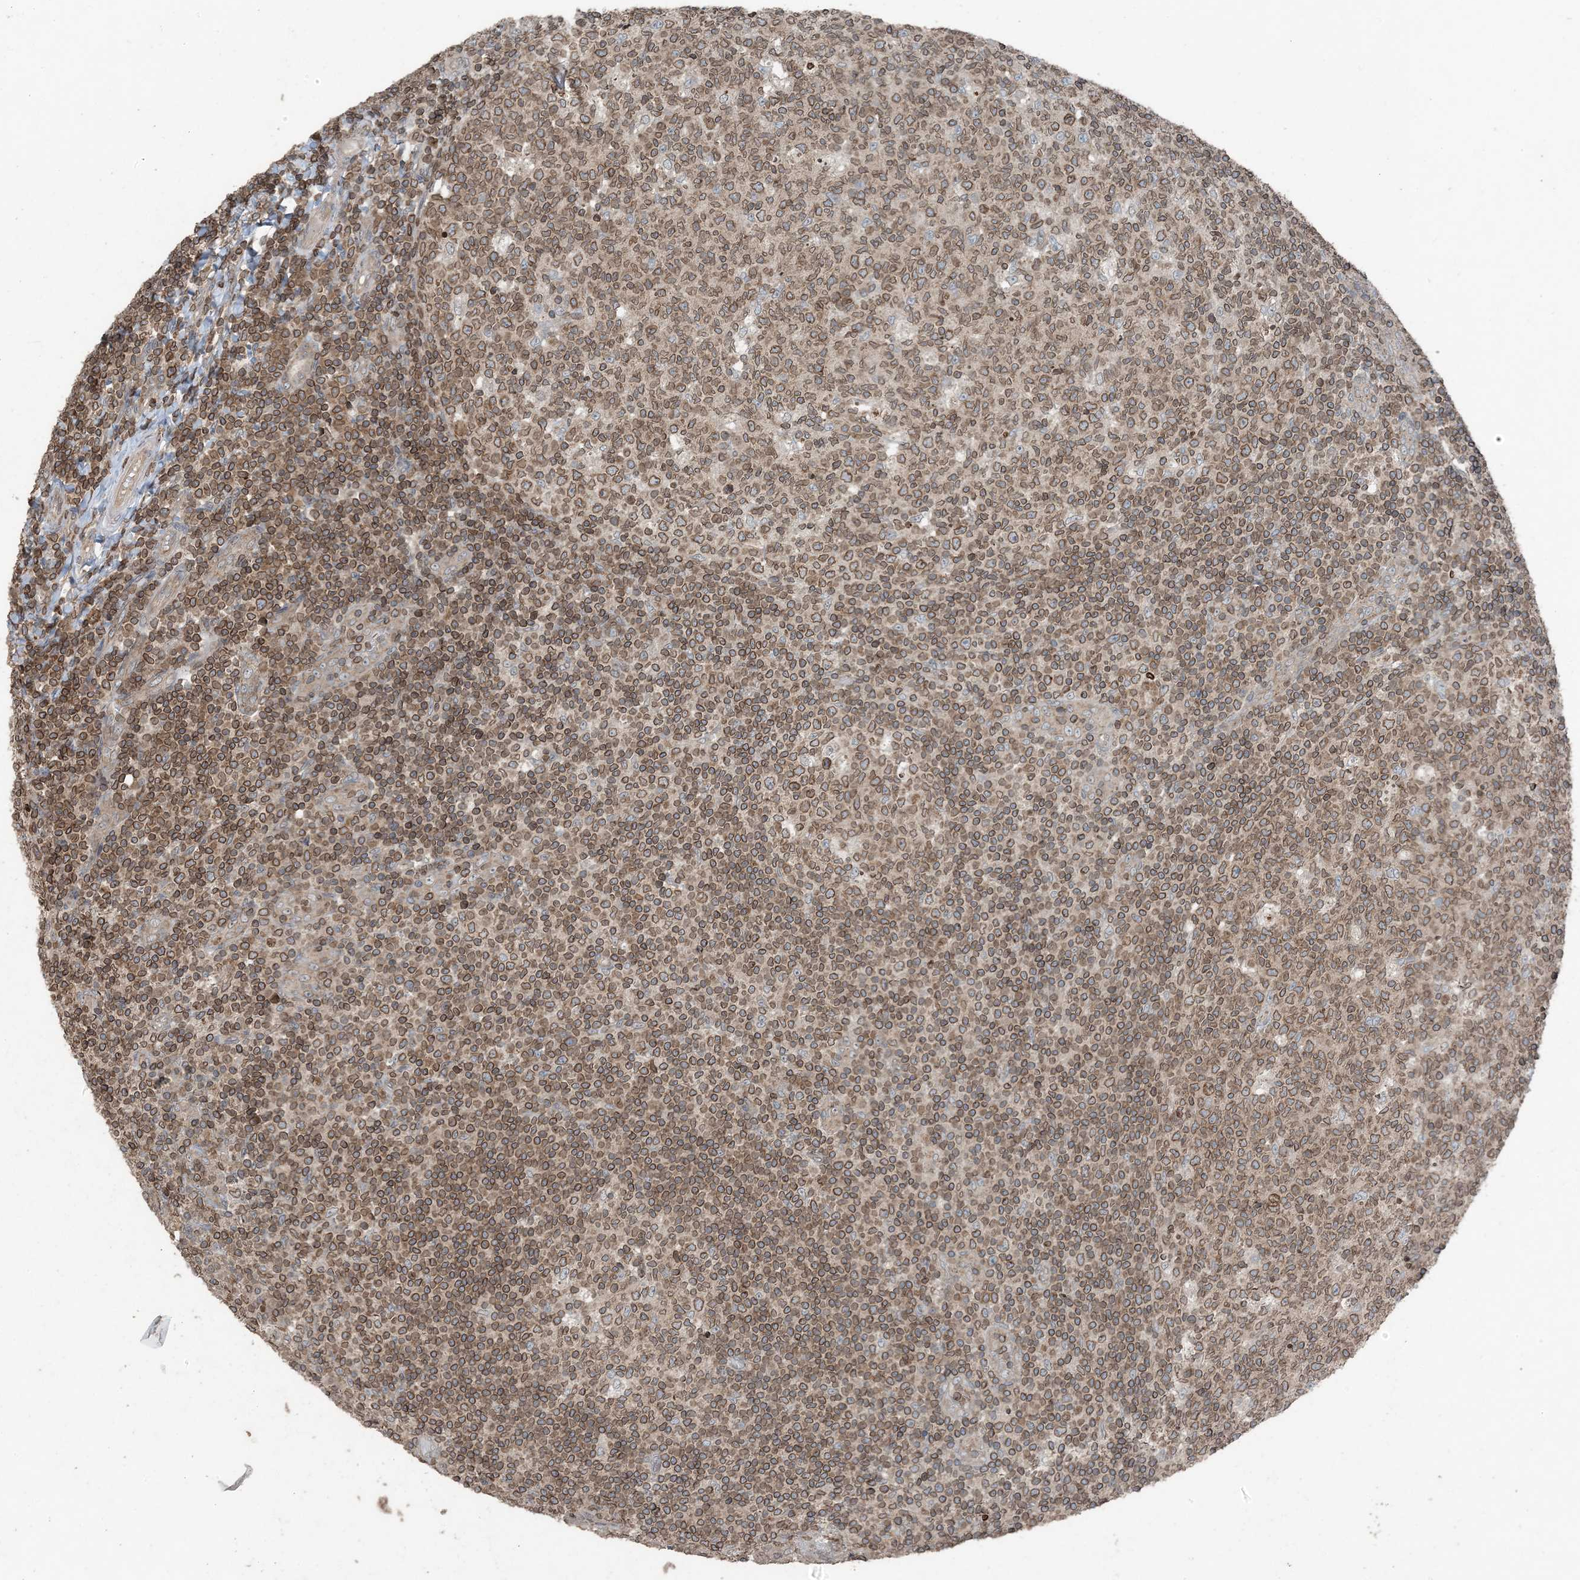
{"staining": {"intensity": "moderate", "quantity": ">75%", "location": "cytoplasmic/membranous,nuclear"}, "tissue": "tonsil", "cell_type": "Germinal center cells", "image_type": "normal", "snomed": [{"axis": "morphology", "description": "Normal tissue, NOS"}, {"axis": "topography", "description": "Tonsil"}], "caption": "Immunohistochemical staining of benign tonsil shows moderate cytoplasmic/membranous,nuclear protein positivity in approximately >75% of germinal center cells.", "gene": "ZFAND2B", "patient": {"sex": "female", "age": 19}}